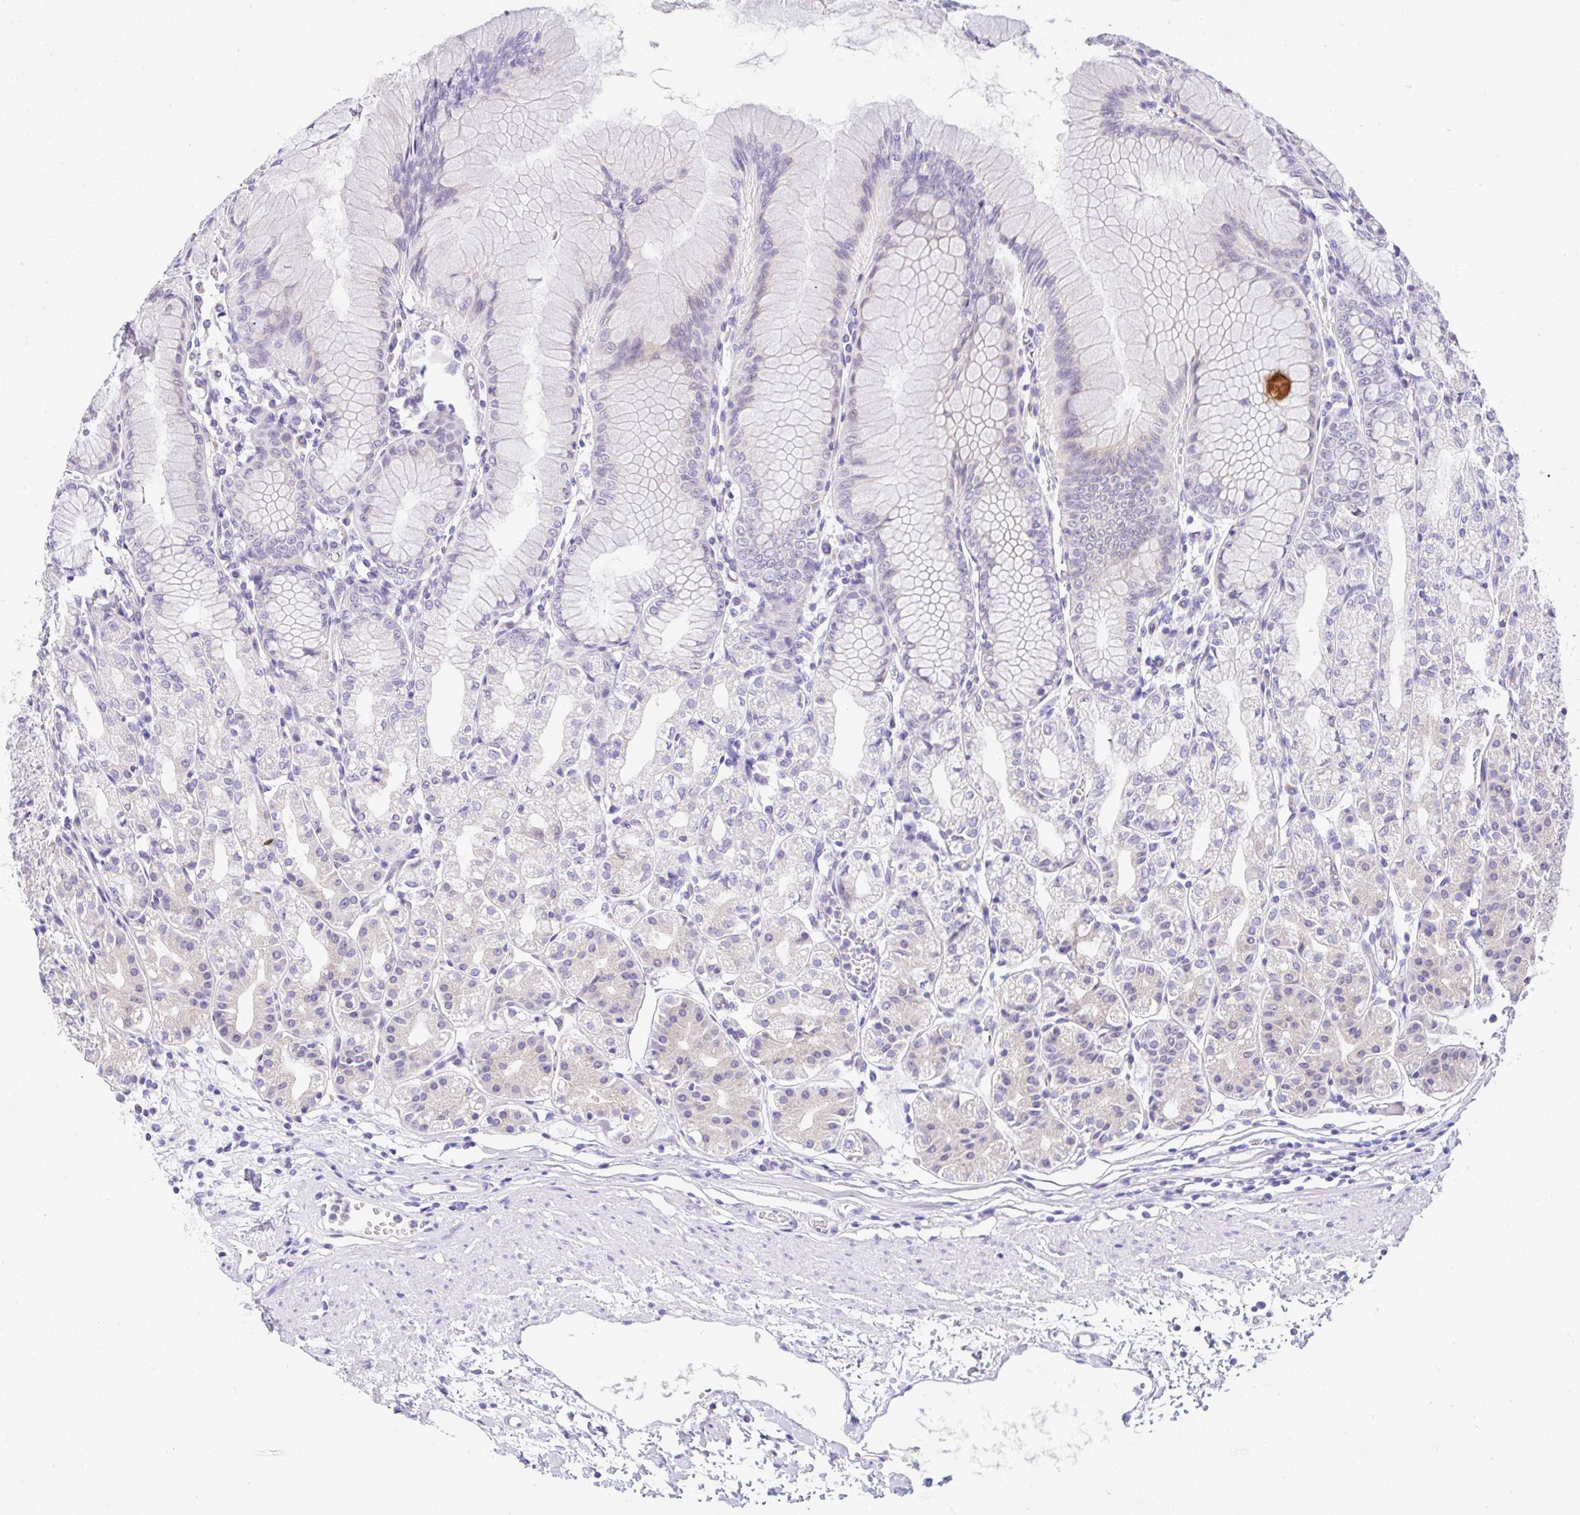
{"staining": {"intensity": "weak", "quantity": "<25%", "location": "cytoplasmic/membranous"}, "tissue": "stomach", "cell_type": "Glandular cells", "image_type": "normal", "snomed": [{"axis": "morphology", "description": "Normal tissue, NOS"}, {"axis": "topography", "description": "Stomach"}], "caption": "DAB (3,3'-diaminobenzidine) immunohistochemical staining of unremarkable stomach displays no significant staining in glandular cells. (DAB IHC with hematoxylin counter stain).", "gene": "SERPINE3", "patient": {"sex": "female", "age": 57}}